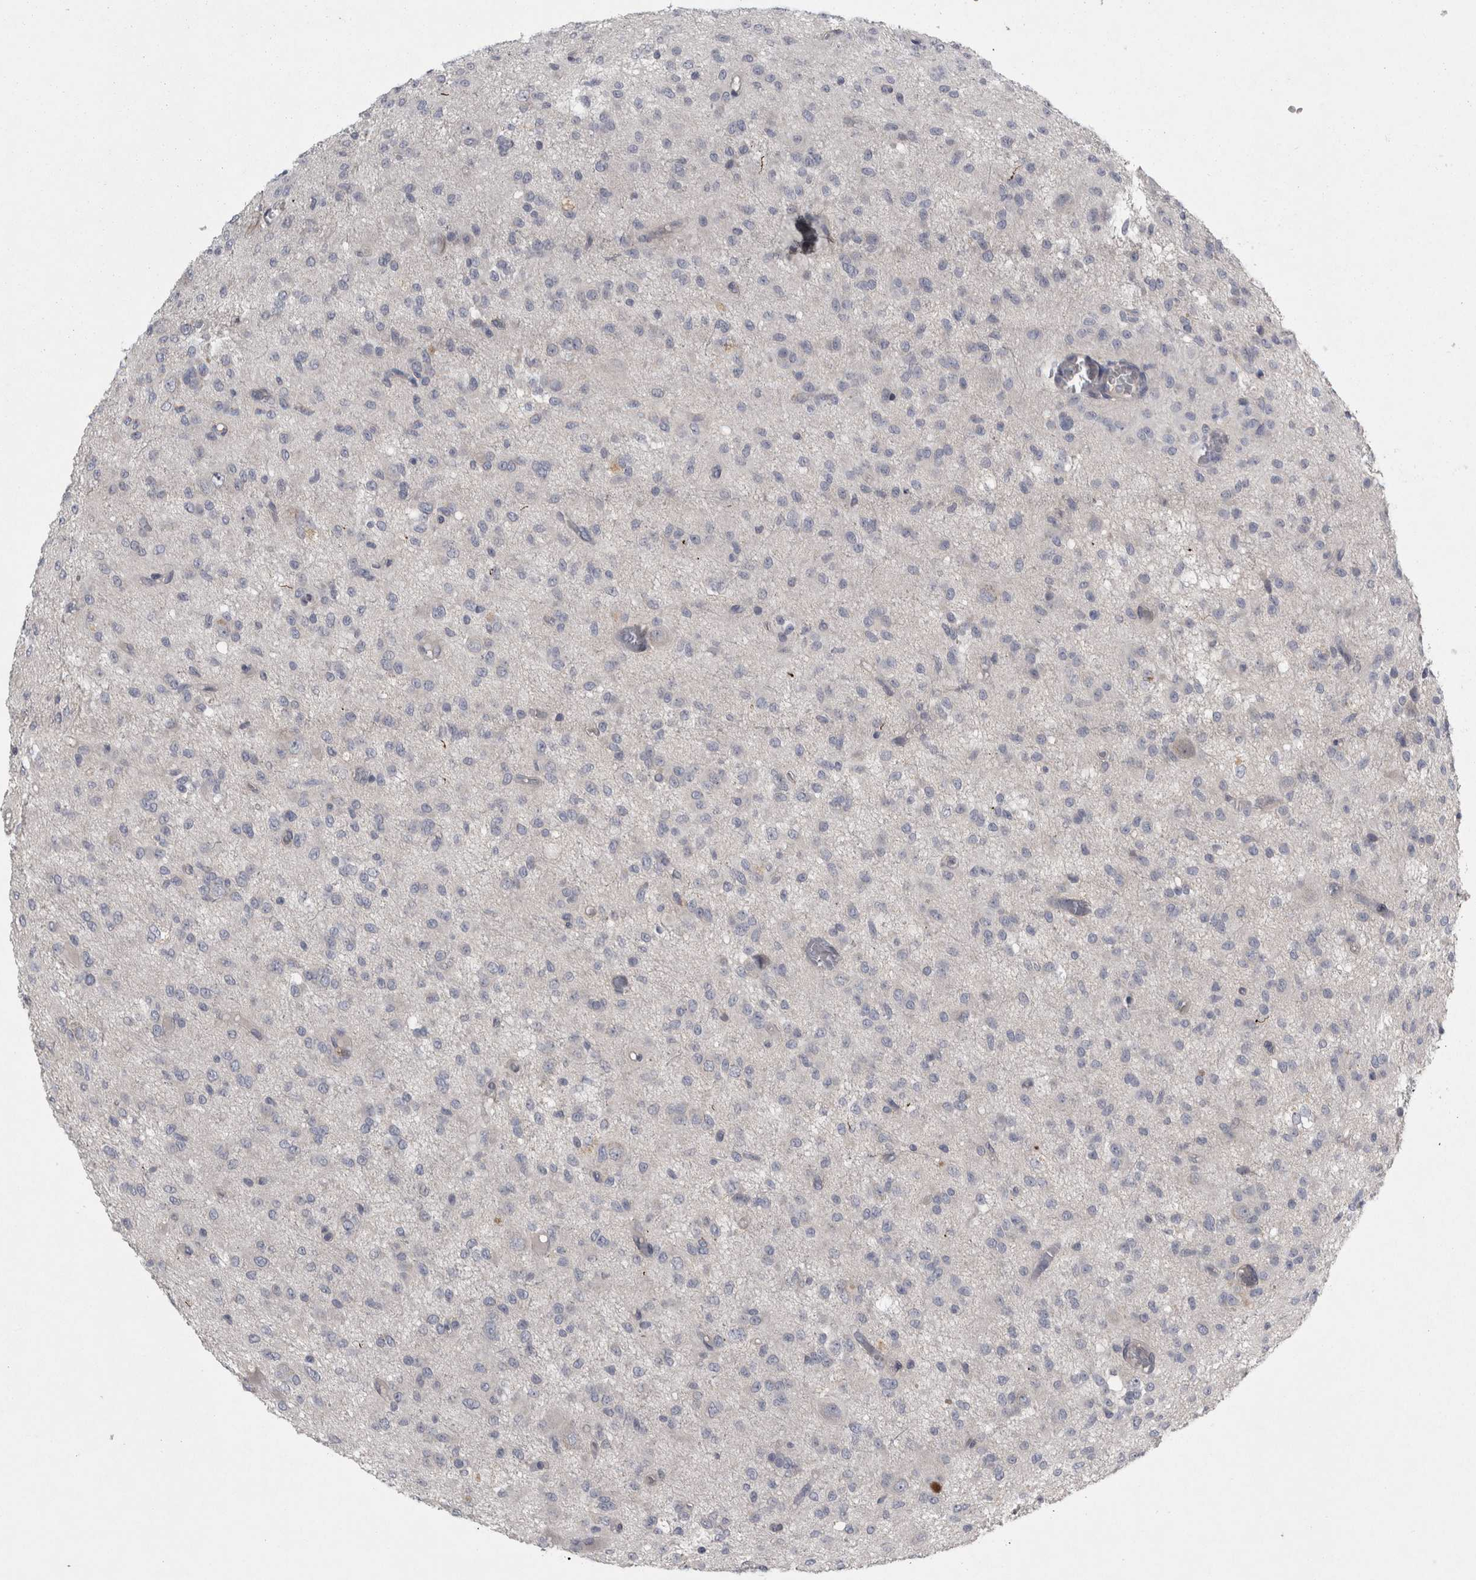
{"staining": {"intensity": "negative", "quantity": "none", "location": "none"}, "tissue": "glioma", "cell_type": "Tumor cells", "image_type": "cancer", "snomed": [{"axis": "morphology", "description": "Glioma, malignant, High grade"}, {"axis": "topography", "description": "Brain"}], "caption": "High power microscopy histopathology image of an immunohistochemistry image of malignant high-grade glioma, revealing no significant expression in tumor cells.", "gene": "ENPP7", "patient": {"sex": "female", "age": 59}}